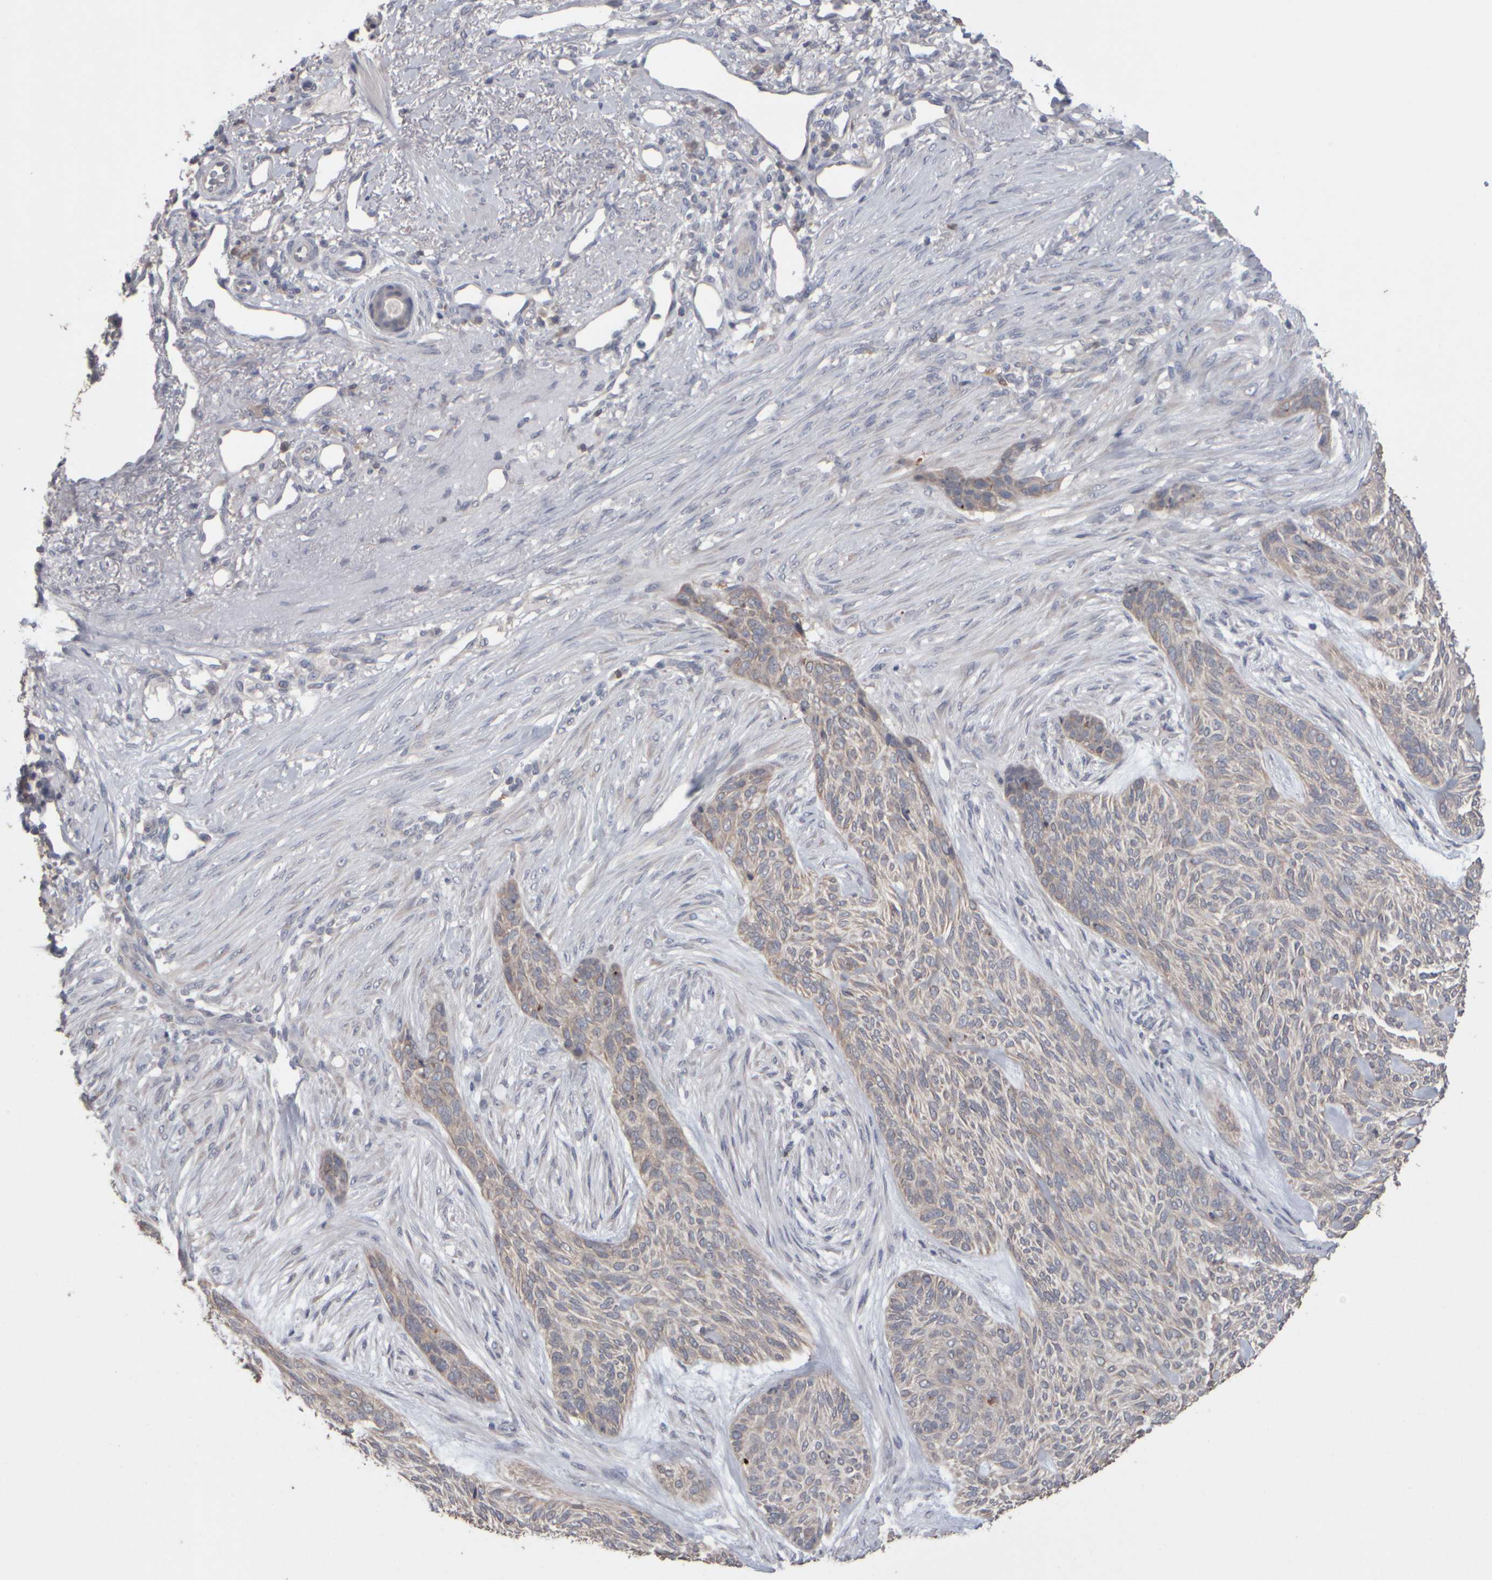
{"staining": {"intensity": "weak", "quantity": "<25%", "location": "cytoplasmic/membranous"}, "tissue": "skin cancer", "cell_type": "Tumor cells", "image_type": "cancer", "snomed": [{"axis": "morphology", "description": "Basal cell carcinoma"}, {"axis": "topography", "description": "Skin"}], "caption": "Tumor cells are negative for brown protein staining in skin cancer.", "gene": "EPHX2", "patient": {"sex": "male", "age": 55}}